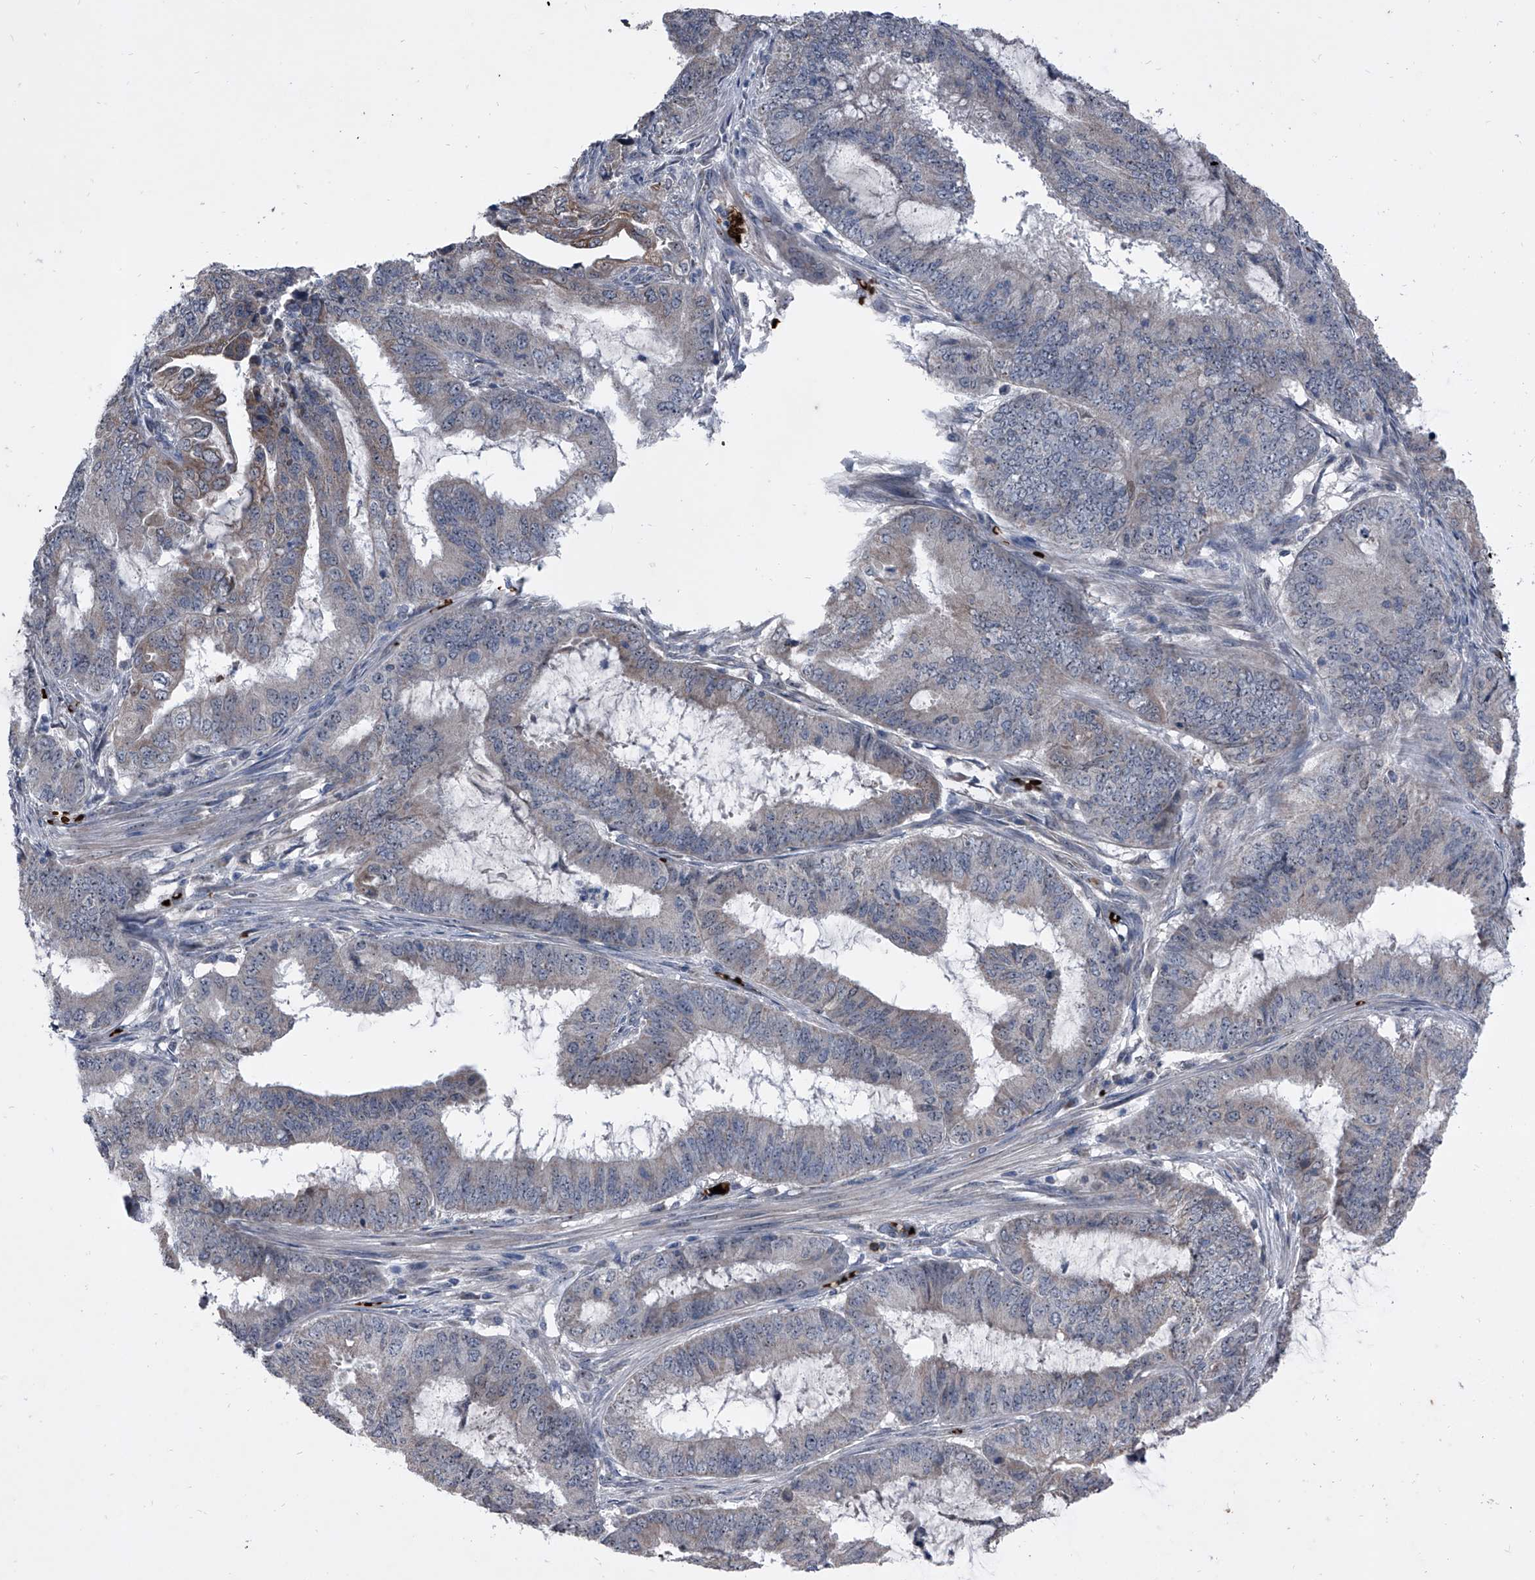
{"staining": {"intensity": "weak", "quantity": "<25%", "location": "cytoplasmic/membranous,nuclear"}, "tissue": "endometrial cancer", "cell_type": "Tumor cells", "image_type": "cancer", "snomed": [{"axis": "morphology", "description": "Adenocarcinoma, NOS"}, {"axis": "topography", "description": "Endometrium"}], "caption": "IHC micrograph of adenocarcinoma (endometrial) stained for a protein (brown), which displays no expression in tumor cells.", "gene": "CEP85L", "patient": {"sex": "female", "age": 51}}